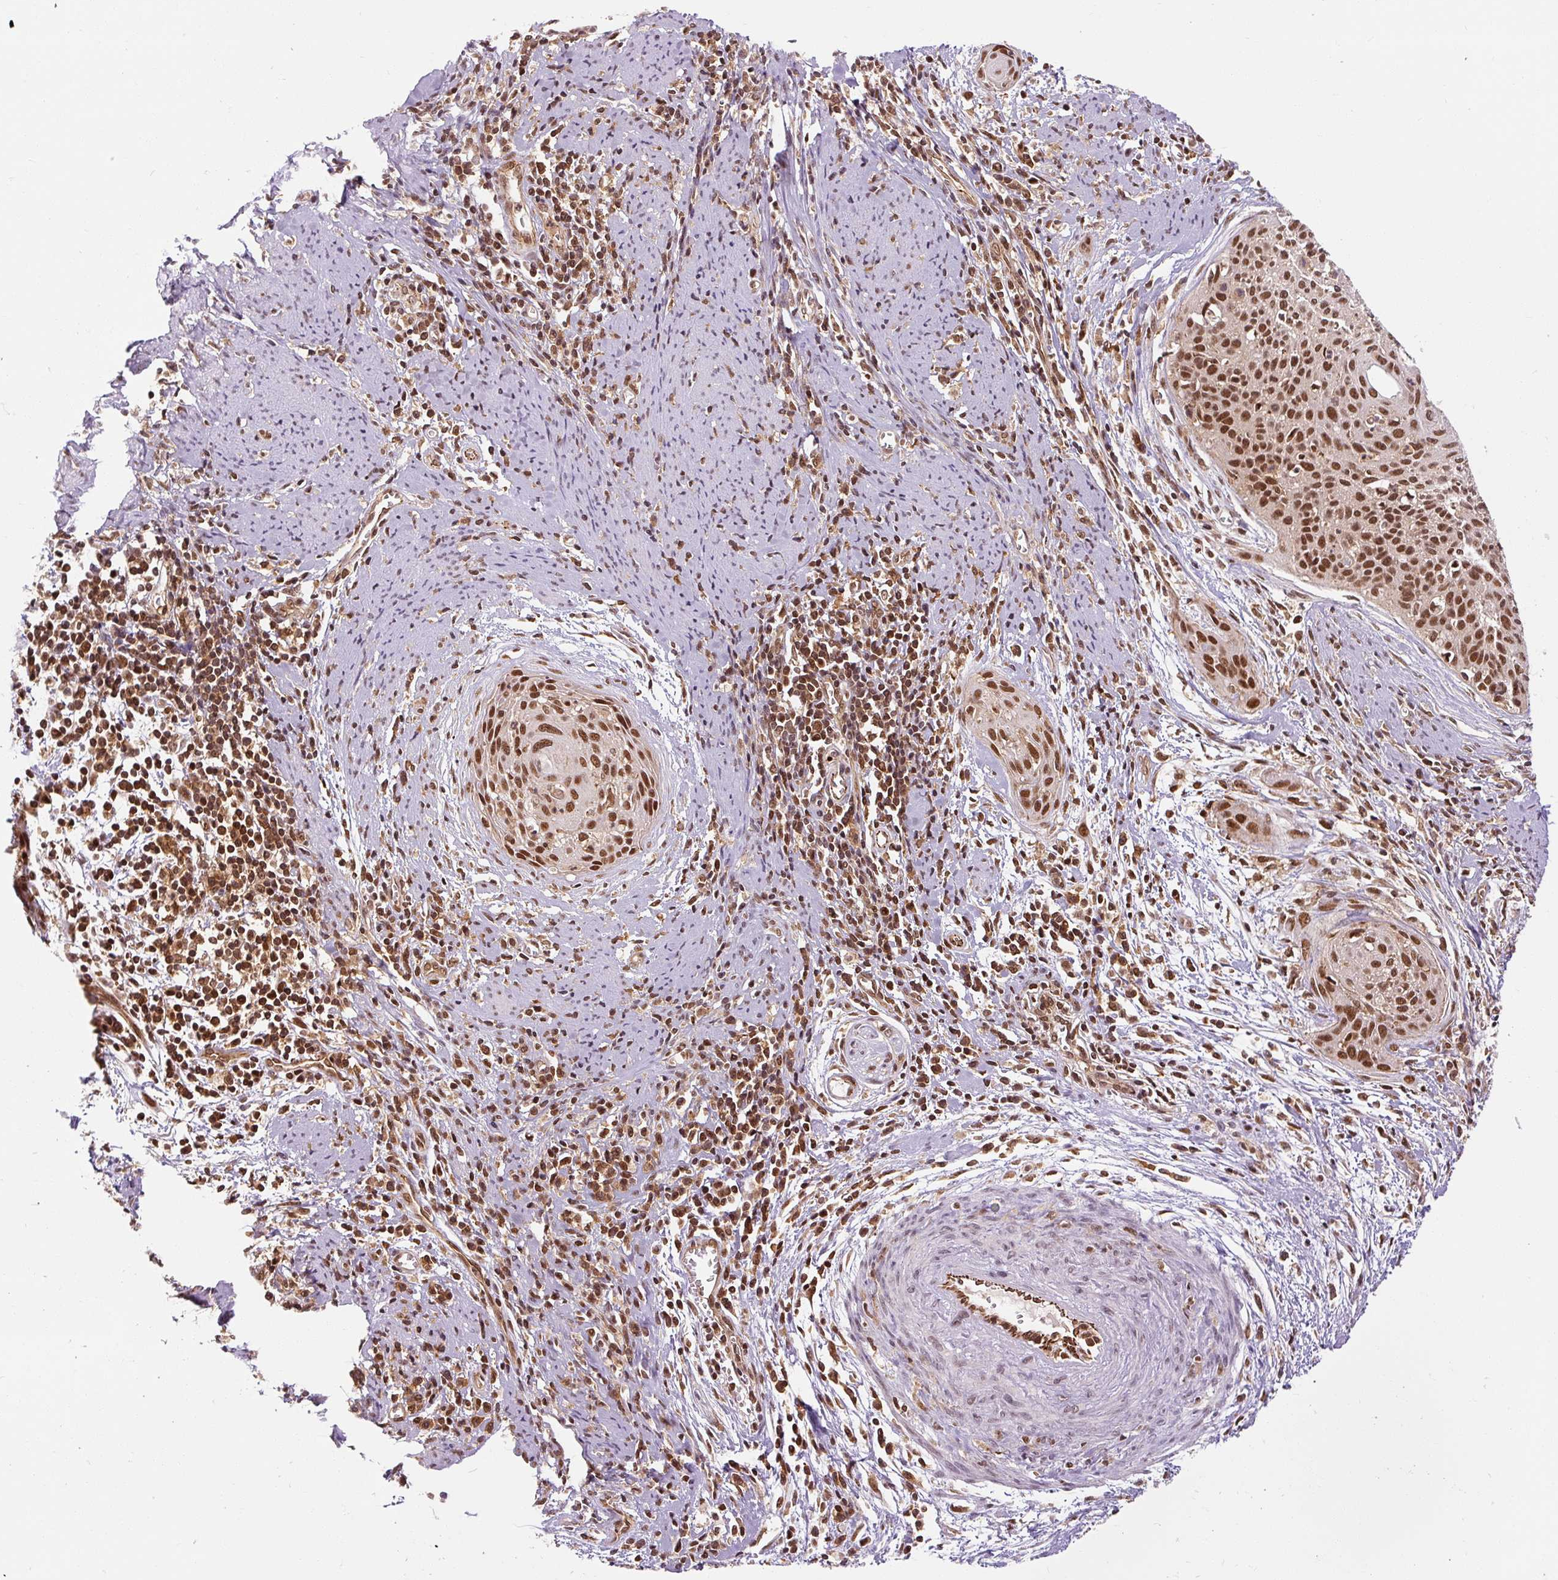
{"staining": {"intensity": "strong", "quantity": ">75%", "location": "nuclear"}, "tissue": "cervical cancer", "cell_type": "Tumor cells", "image_type": "cancer", "snomed": [{"axis": "morphology", "description": "Squamous cell carcinoma, NOS"}, {"axis": "topography", "description": "Cervix"}], "caption": "The photomicrograph exhibits immunohistochemical staining of cervical squamous cell carcinoma. There is strong nuclear staining is identified in about >75% of tumor cells.", "gene": "CSTF1", "patient": {"sex": "female", "age": 55}}